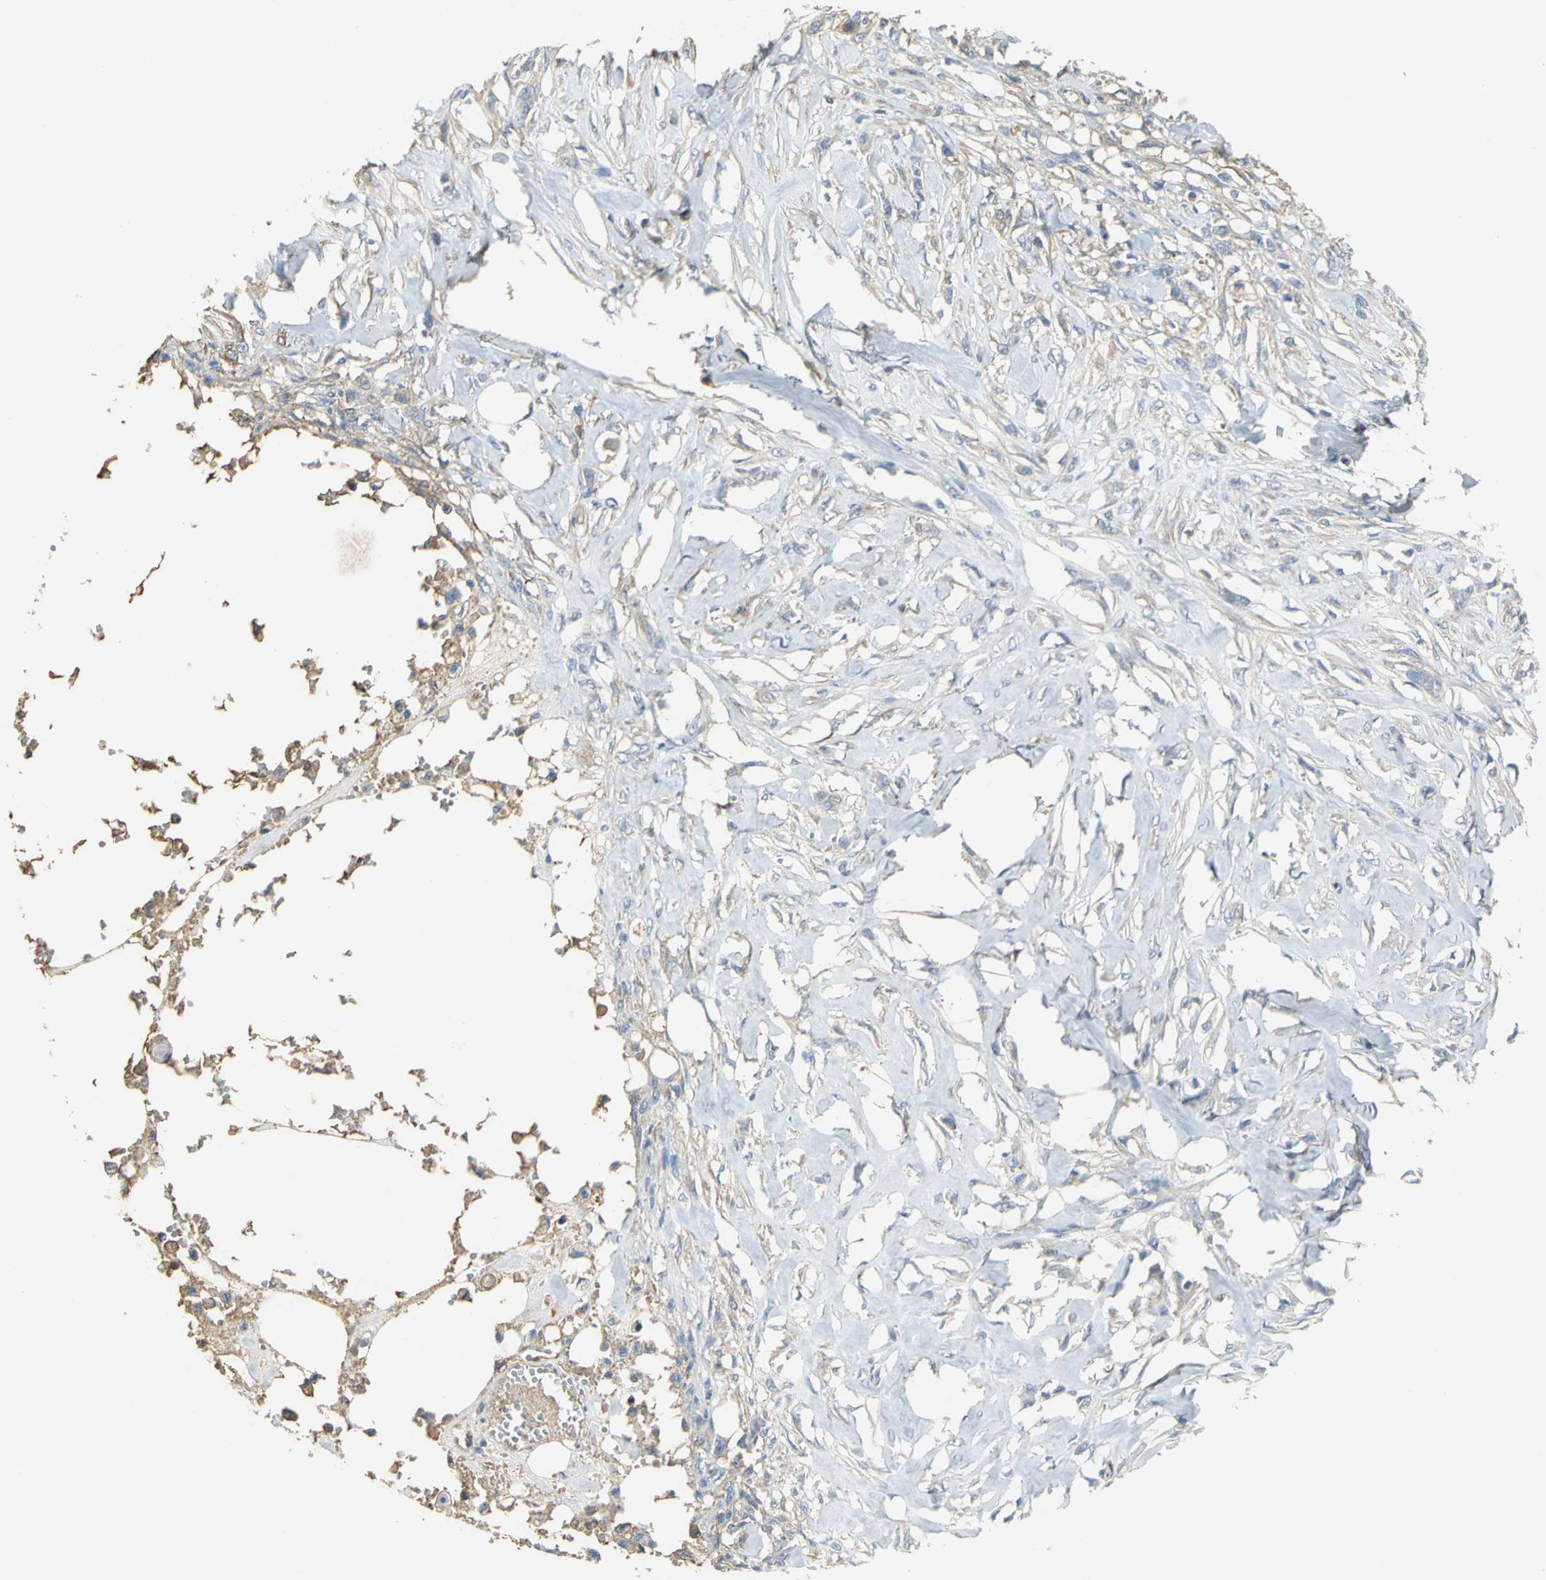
{"staining": {"intensity": "moderate", "quantity": "25%-75%", "location": "cytoplasmic/membranous"}, "tissue": "skin cancer", "cell_type": "Tumor cells", "image_type": "cancer", "snomed": [{"axis": "morphology", "description": "Normal tissue, NOS"}, {"axis": "morphology", "description": "Squamous cell carcinoma, NOS"}, {"axis": "topography", "description": "Skin"}], "caption": "Skin cancer (squamous cell carcinoma) tissue shows moderate cytoplasmic/membranous staining in about 25%-75% of tumor cells, visualized by immunohistochemistry.", "gene": "GYG2", "patient": {"sex": "female", "age": 59}}